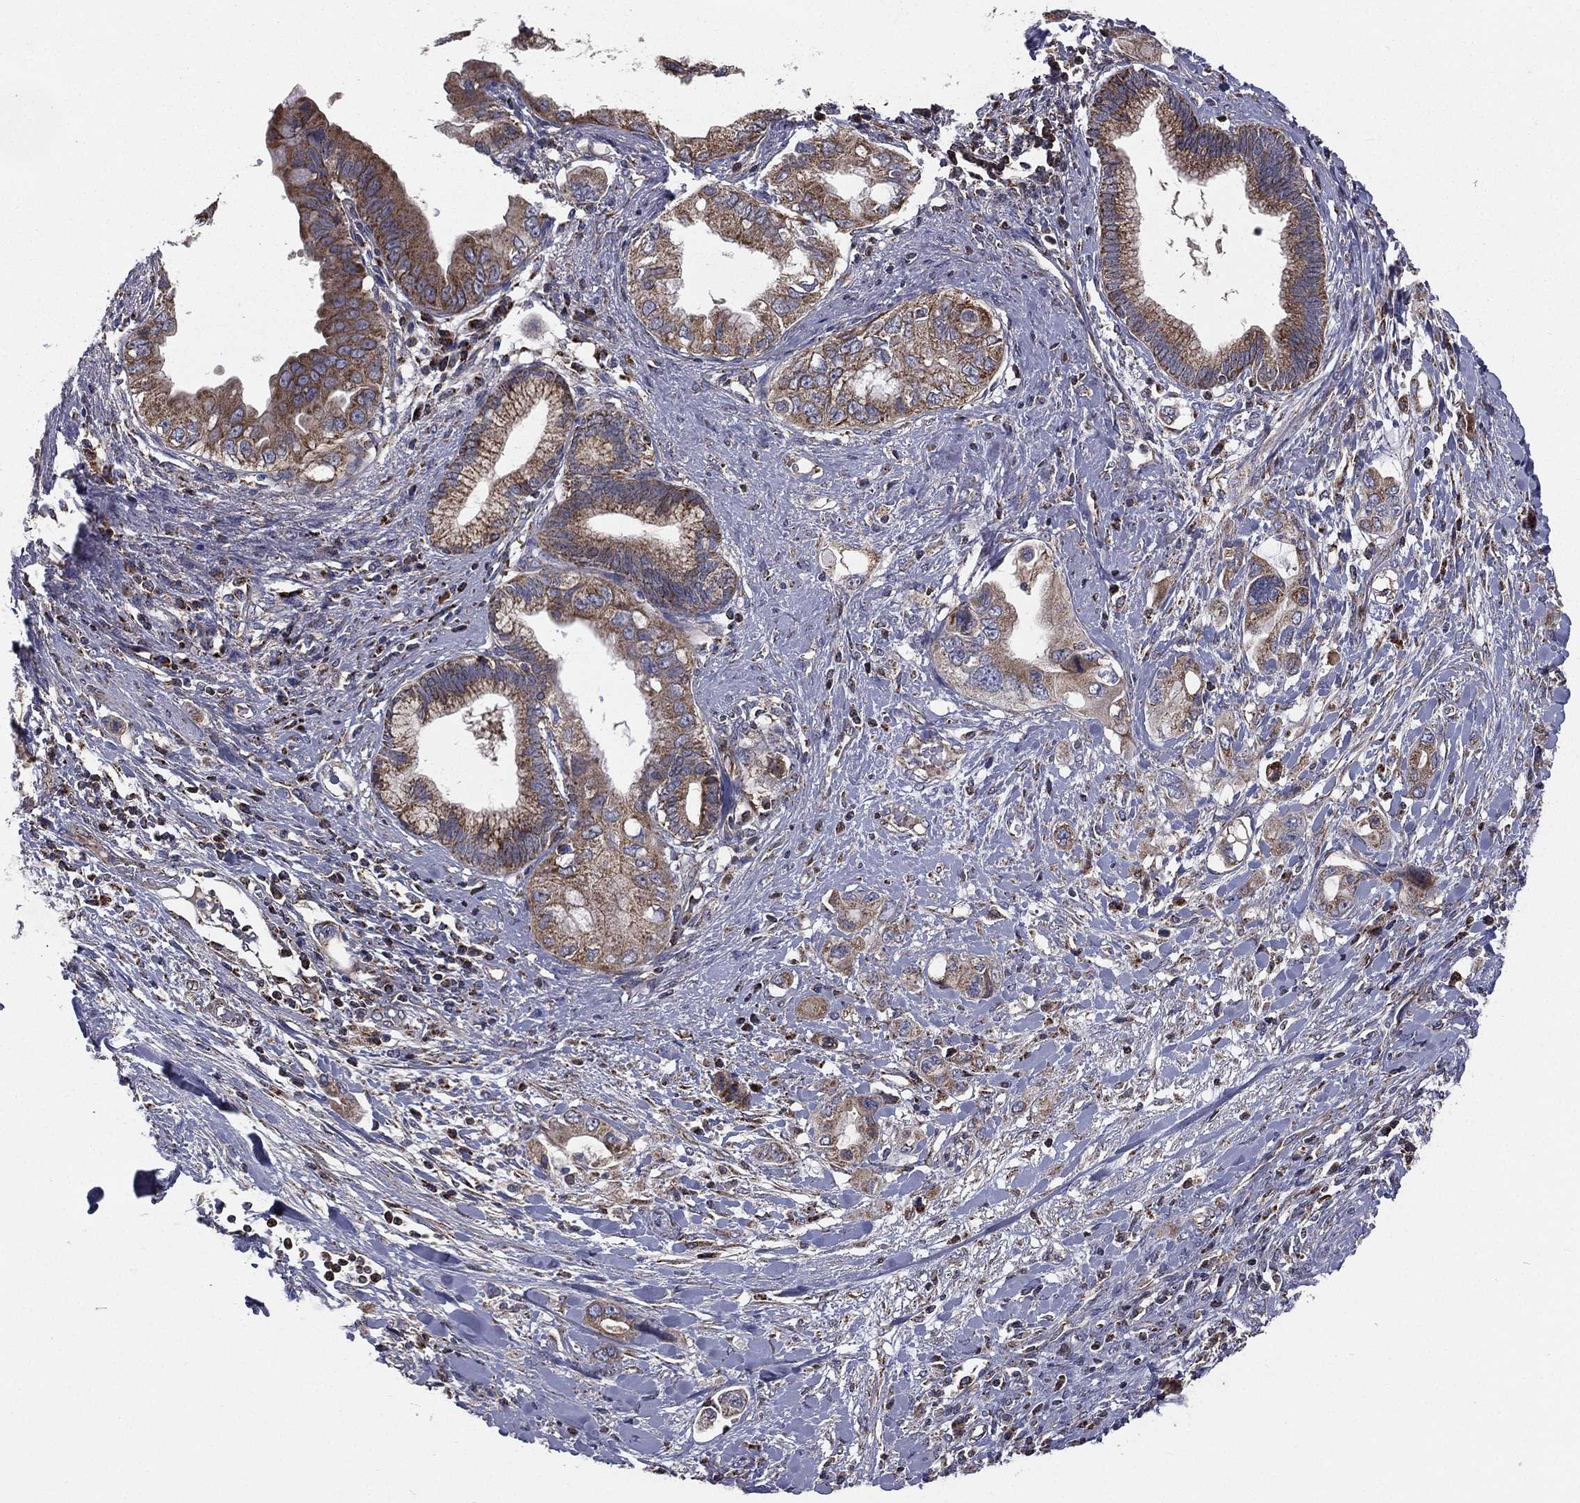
{"staining": {"intensity": "moderate", "quantity": ">75%", "location": "cytoplasmic/membranous"}, "tissue": "pancreatic cancer", "cell_type": "Tumor cells", "image_type": "cancer", "snomed": [{"axis": "morphology", "description": "Adenocarcinoma, NOS"}, {"axis": "topography", "description": "Pancreas"}], "caption": "Pancreatic cancer (adenocarcinoma) tissue reveals moderate cytoplasmic/membranous expression in approximately >75% of tumor cells The staining is performed using DAB (3,3'-diaminobenzidine) brown chromogen to label protein expression. The nuclei are counter-stained blue using hematoxylin.", "gene": "GPD1", "patient": {"sex": "female", "age": 56}}